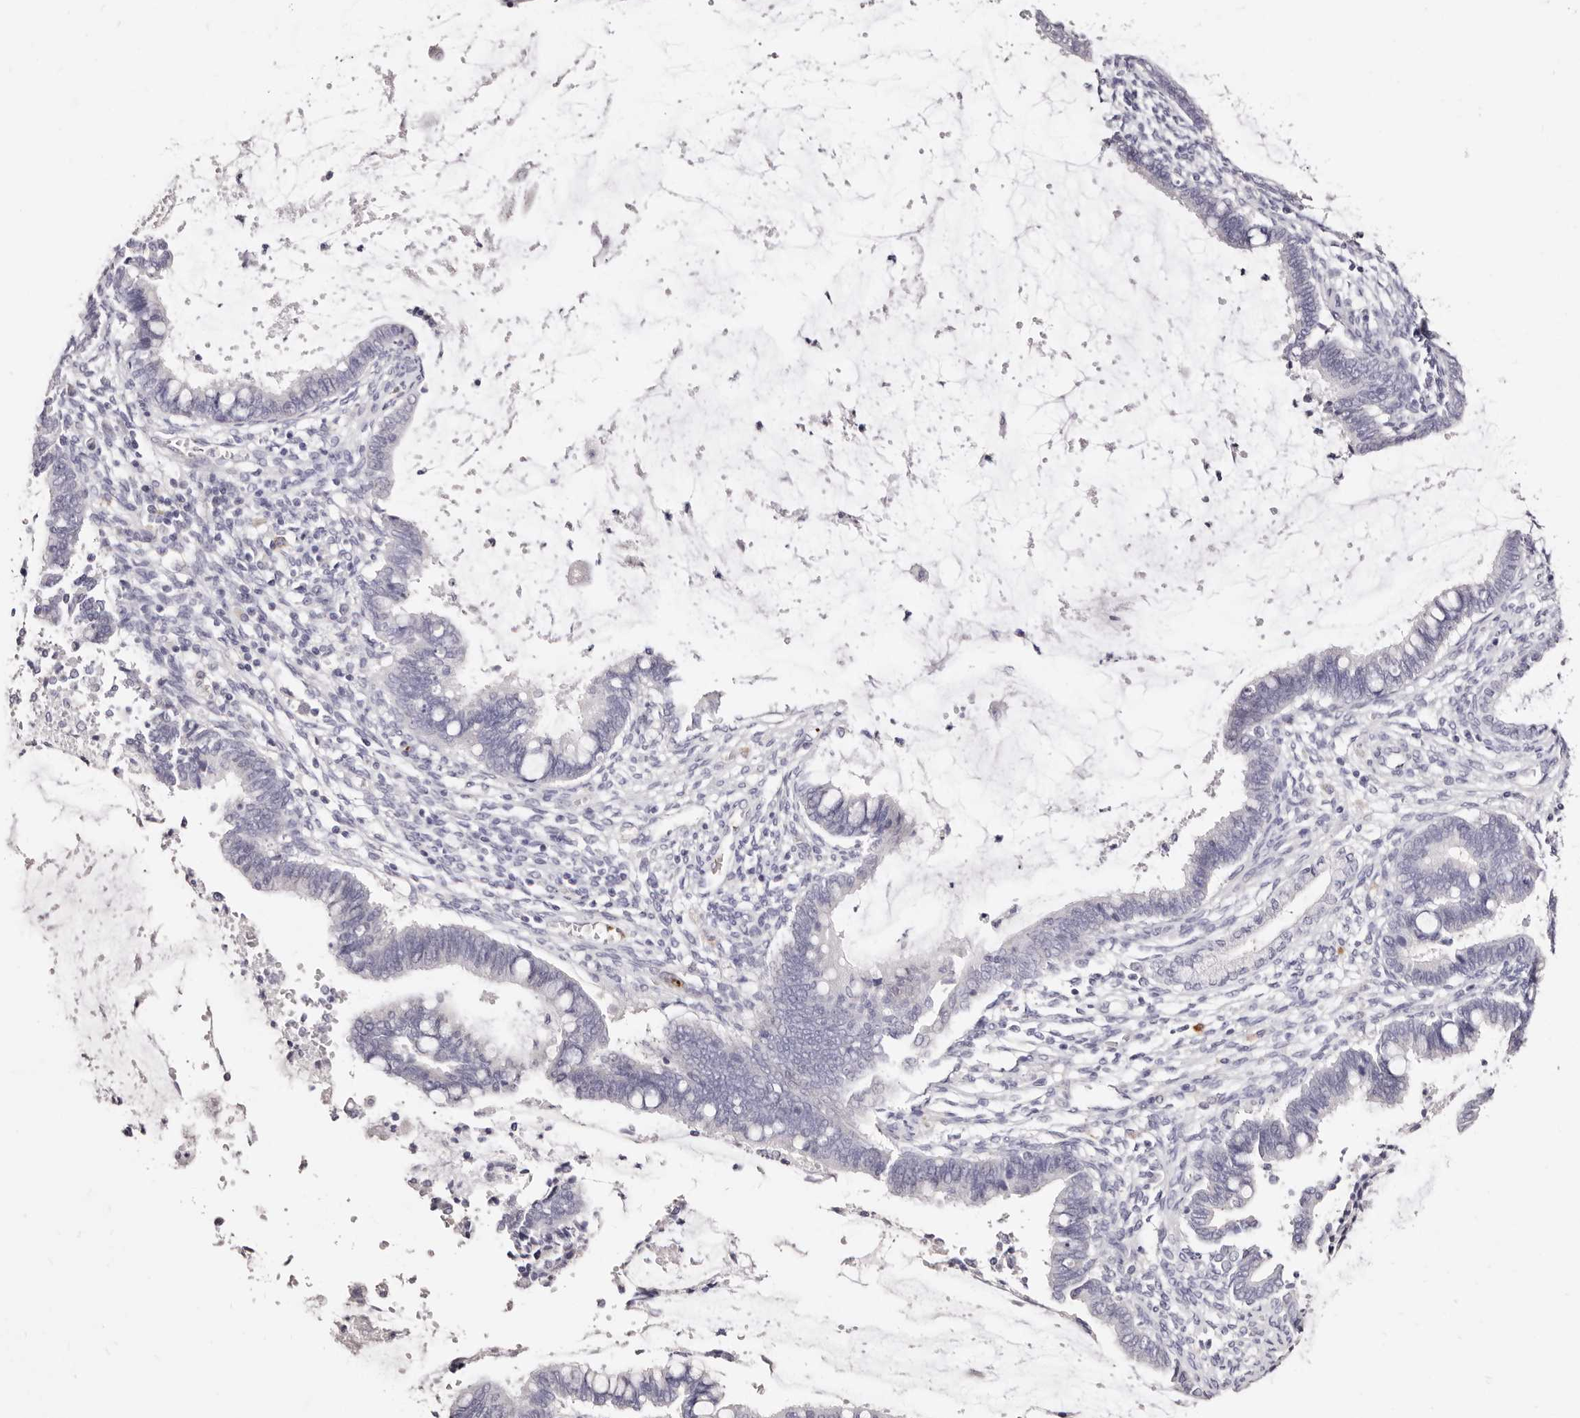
{"staining": {"intensity": "negative", "quantity": "none", "location": "none"}, "tissue": "cervical cancer", "cell_type": "Tumor cells", "image_type": "cancer", "snomed": [{"axis": "morphology", "description": "Adenocarcinoma, NOS"}, {"axis": "topography", "description": "Cervix"}], "caption": "A high-resolution photomicrograph shows immunohistochemistry staining of cervical cancer (adenocarcinoma), which shows no significant staining in tumor cells.", "gene": "PF4", "patient": {"sex": "female", "age": 44}}